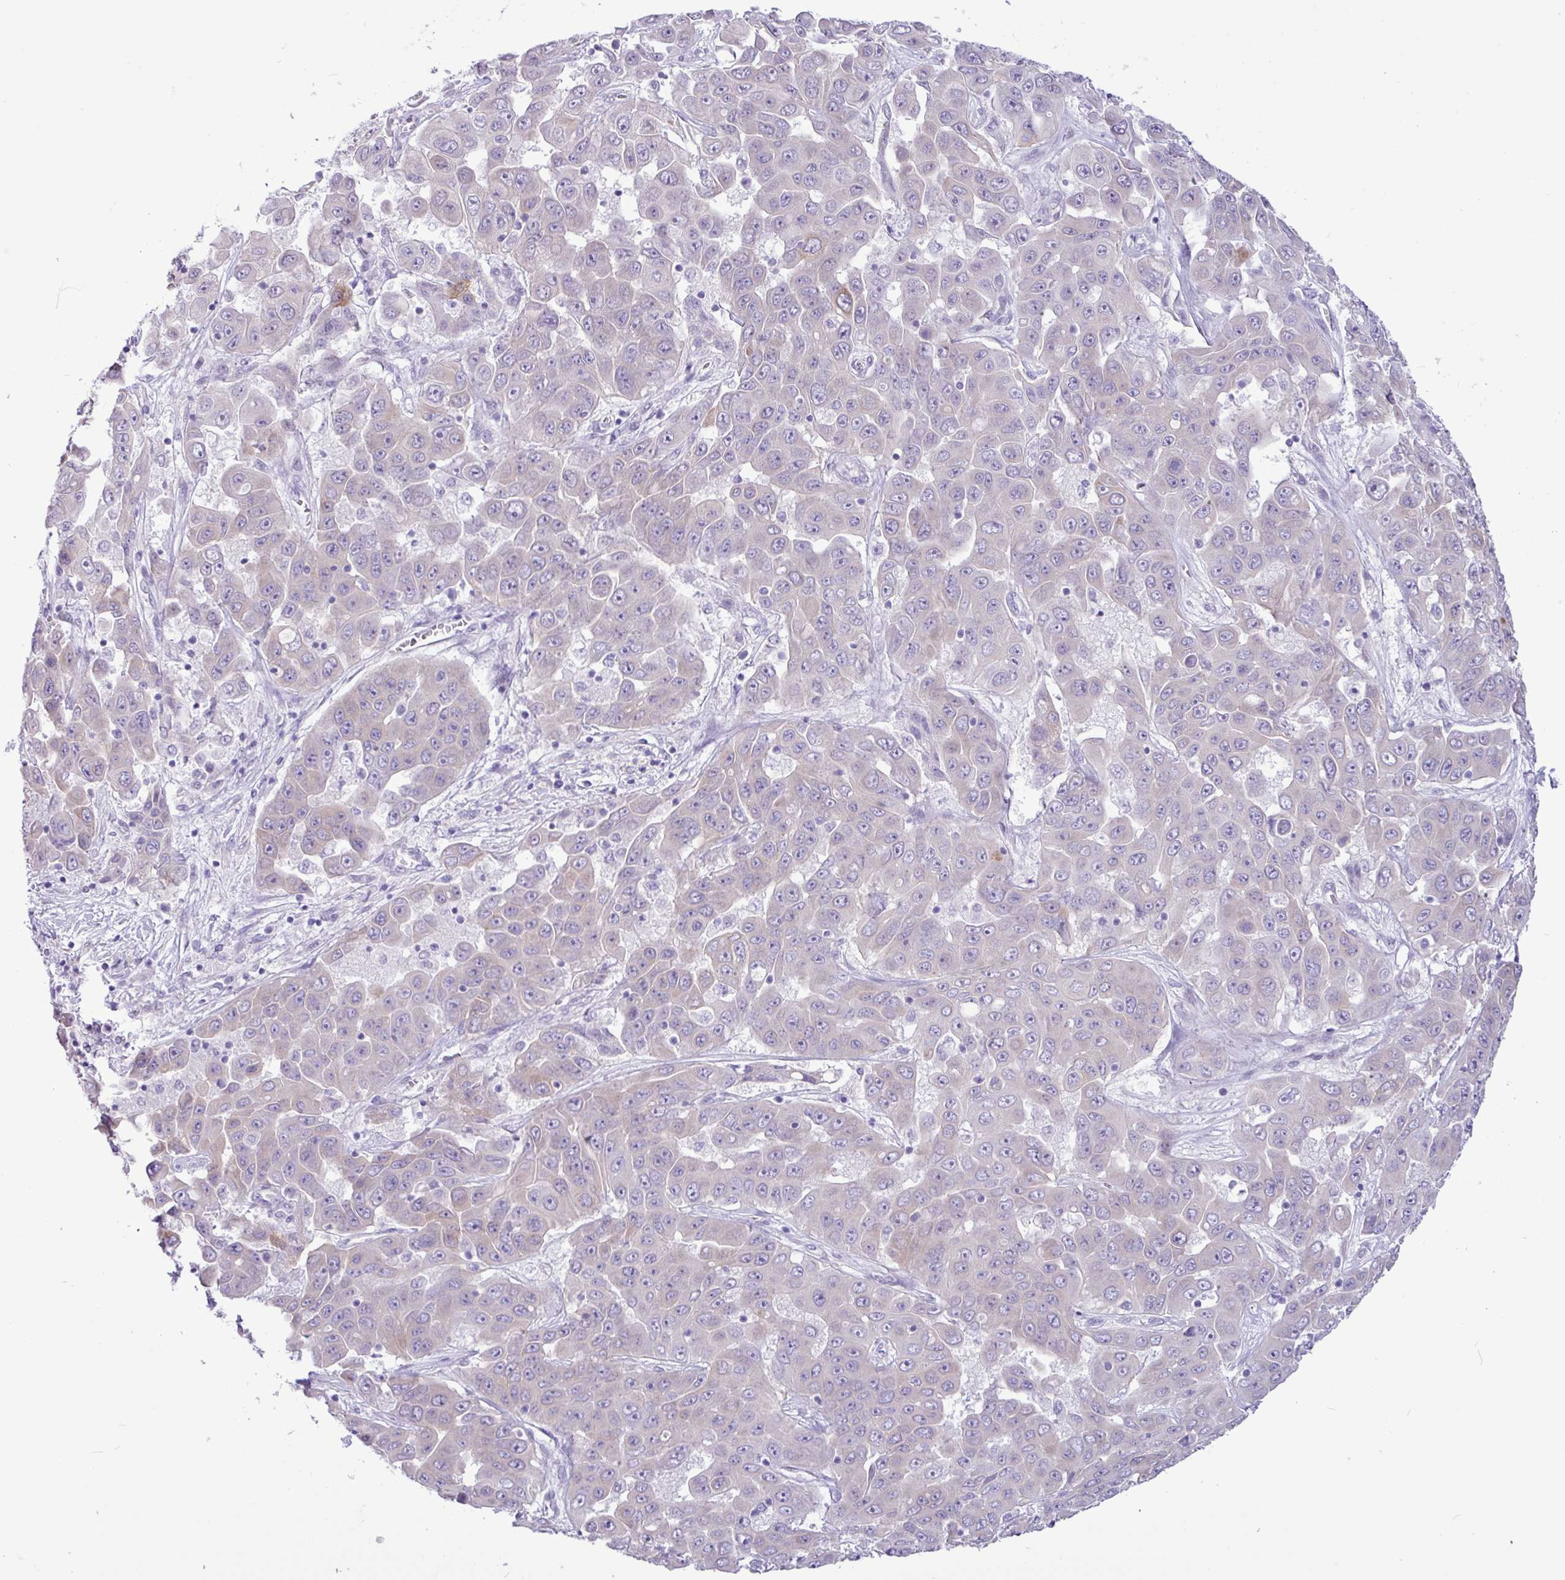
{"staining": {"intensity": "negative", "quantity": "none", "location": "none"}, "tissue": "liver cancer", "cell_type": "Tumor cells", "image_type": "cancer", "snomed": [{"axis": "morphology", "description": "Cholangiocarcinoma"}, {"axis": "topography", "description": "Liver"}], "caption": "Immunohistochemistry of liver cancer (cholangiocarcinoma) reveals no positivity in tumor cells. (DAB immunohistochemistry (IHC), high magnification).", "gene": "SLC38A1", "patient": {"sex": "female", "age": 52}}